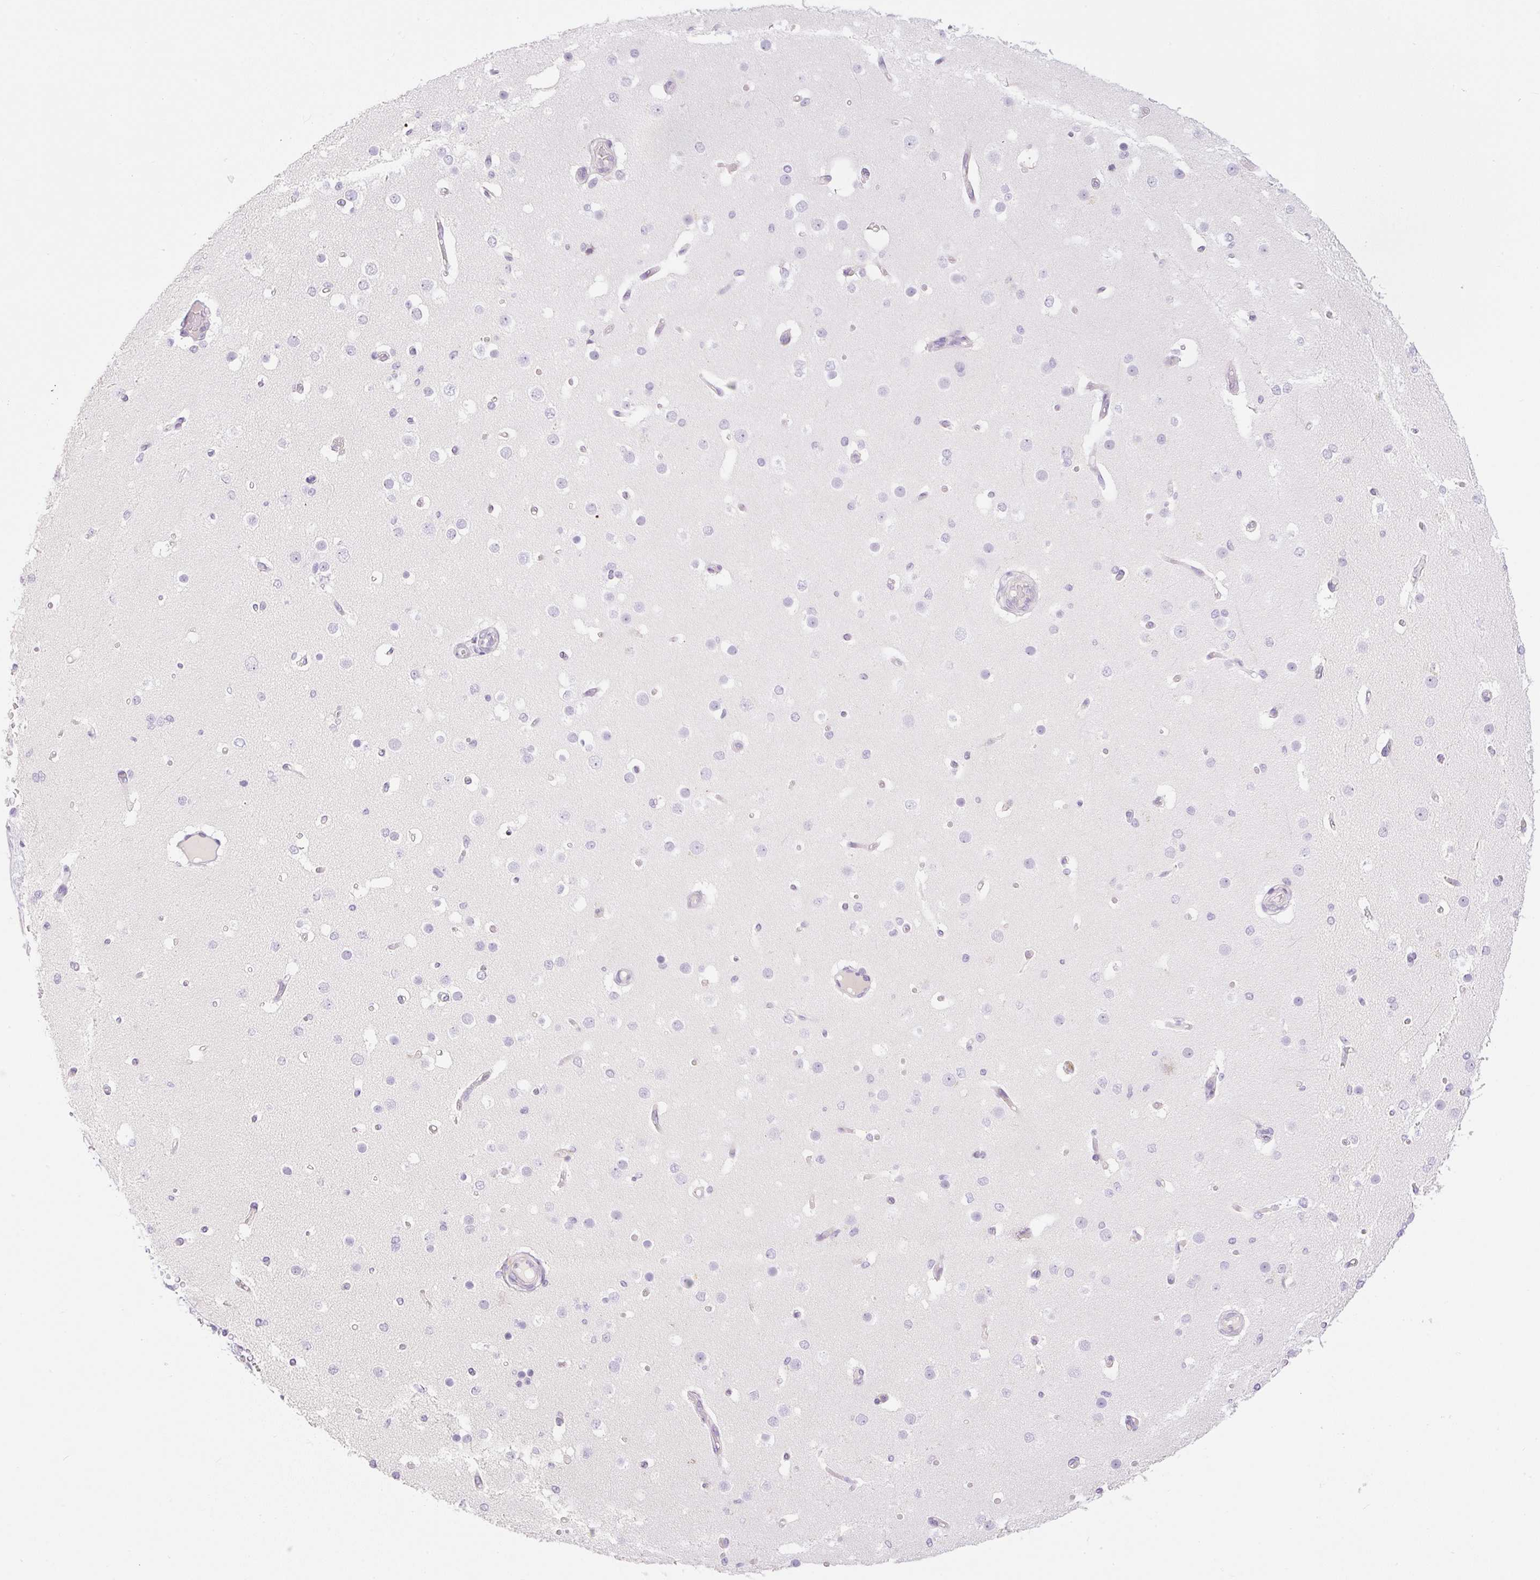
{"staining": {"intensity": "negative", "quantity": "none", "location": "none"}, "tissue": "cerebral cortex", "cell_type": "Endothelial cells", "image_type": "normal", "snomed": [{"axis": "morphology", "description": "Normal tissue, NOS"}, {"axis": "morphology", "description": "Inflammation, NOS"}, {"axis": "topography", "description": "Cerebral cortex"}], "caption": "This is an IHC micrograph of normal human cerebral cortex. There is no positivity in endothelial cells.", "gene": "MIA2", "patient": {"sex": "male", "age": 6}}